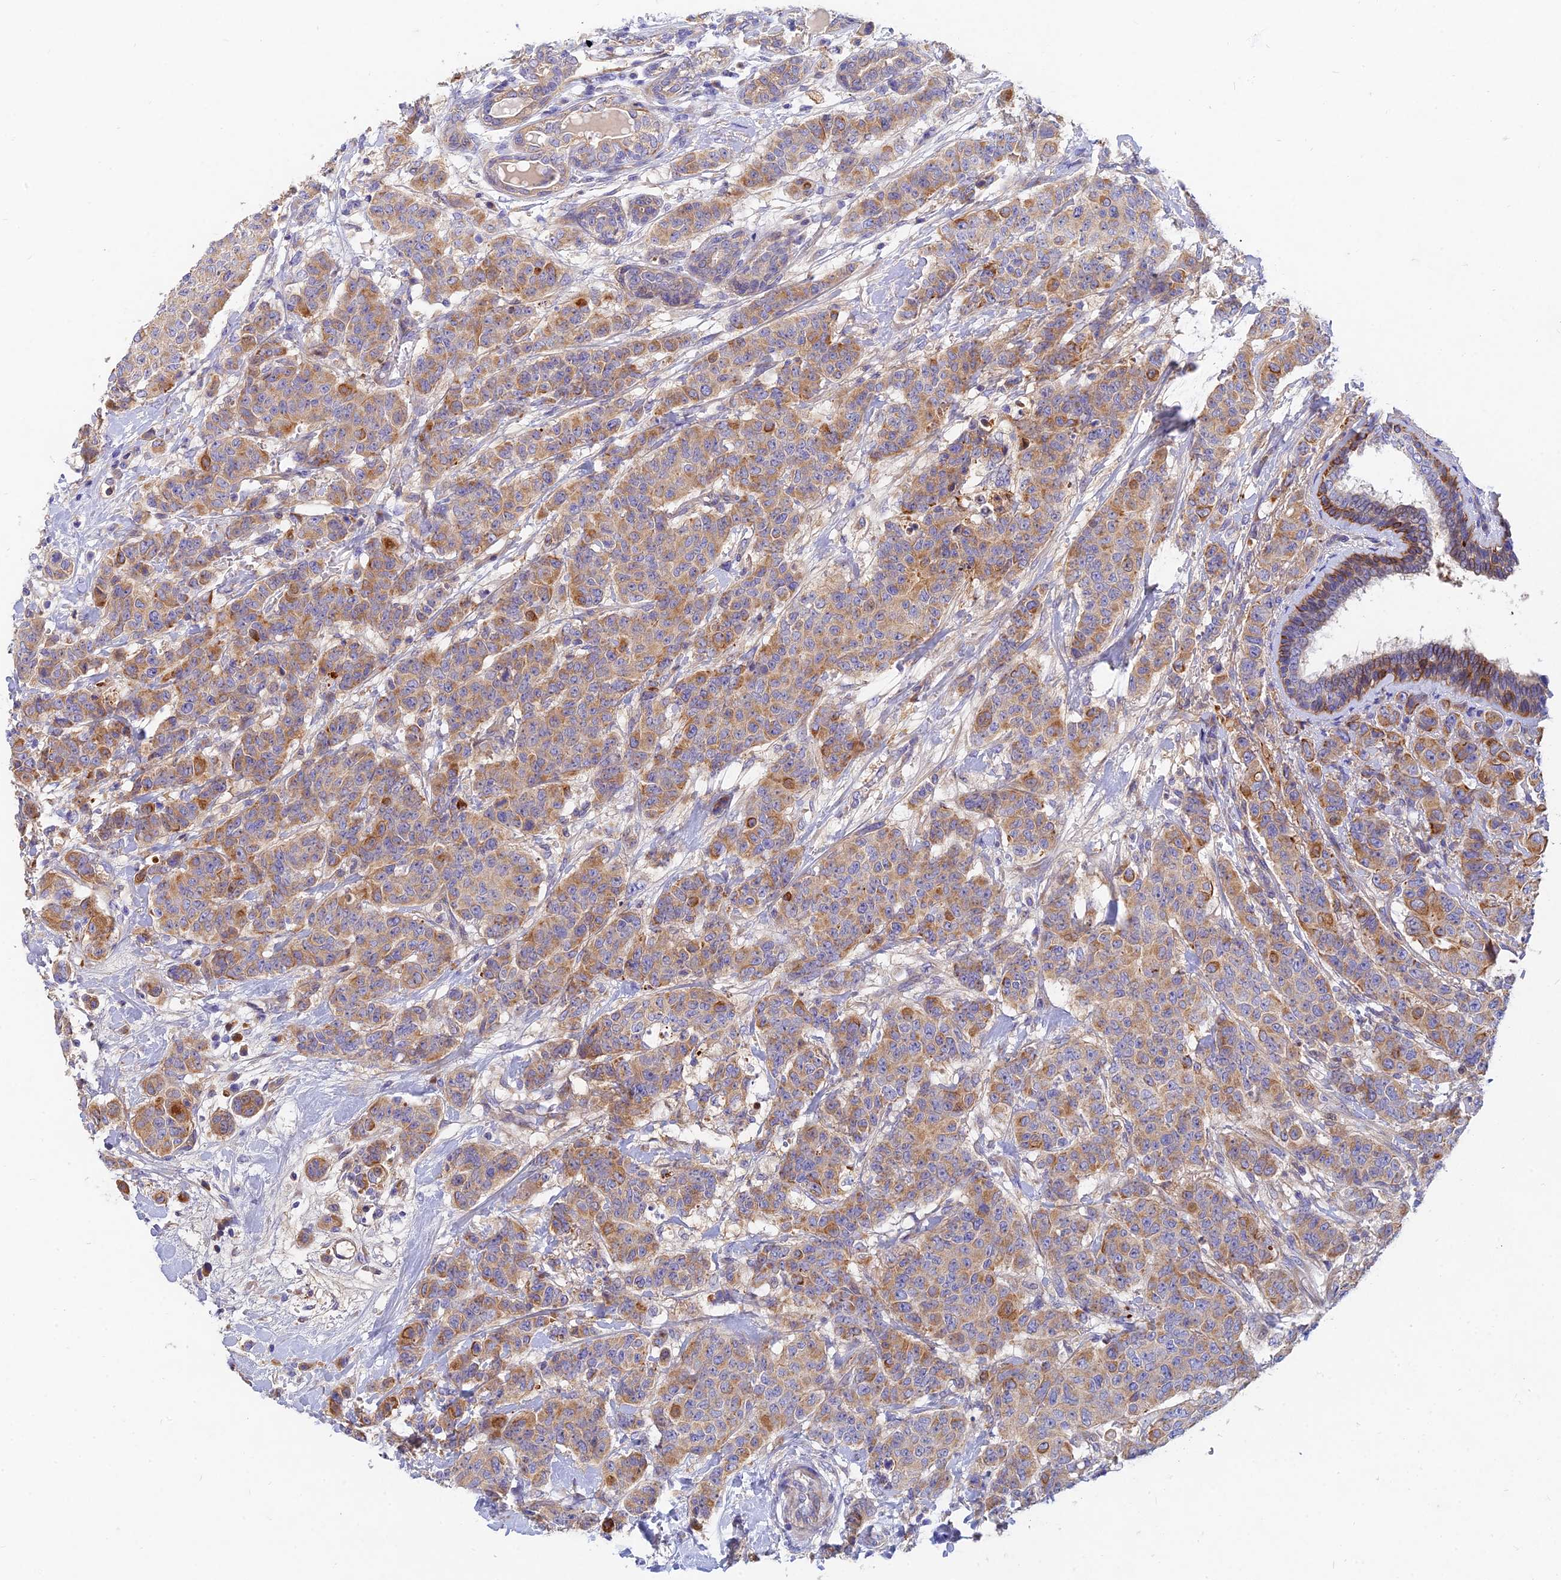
{"staining": {"intensity": "moderate", "quantity": "25%-75%", "location": "cytoplasmic/membranous"}, "tissue": "breast cancer", "cell_type": "Tumor cells", "image_type": "cancer", "snomed": [{"axis": "morphology", "description": "Duct carcinoma"}, {"axis": "topography", "description": "Breast"}], "caption": "Brown immunohistochemical staining in human infiltrating ductal carcinoma (breast) displays moderate cytoplasmic/membranous expression in approximately 25%-75% of tumor cells.", "gene": "MROH1", "patient": {"sex": "female", "age": 40}}